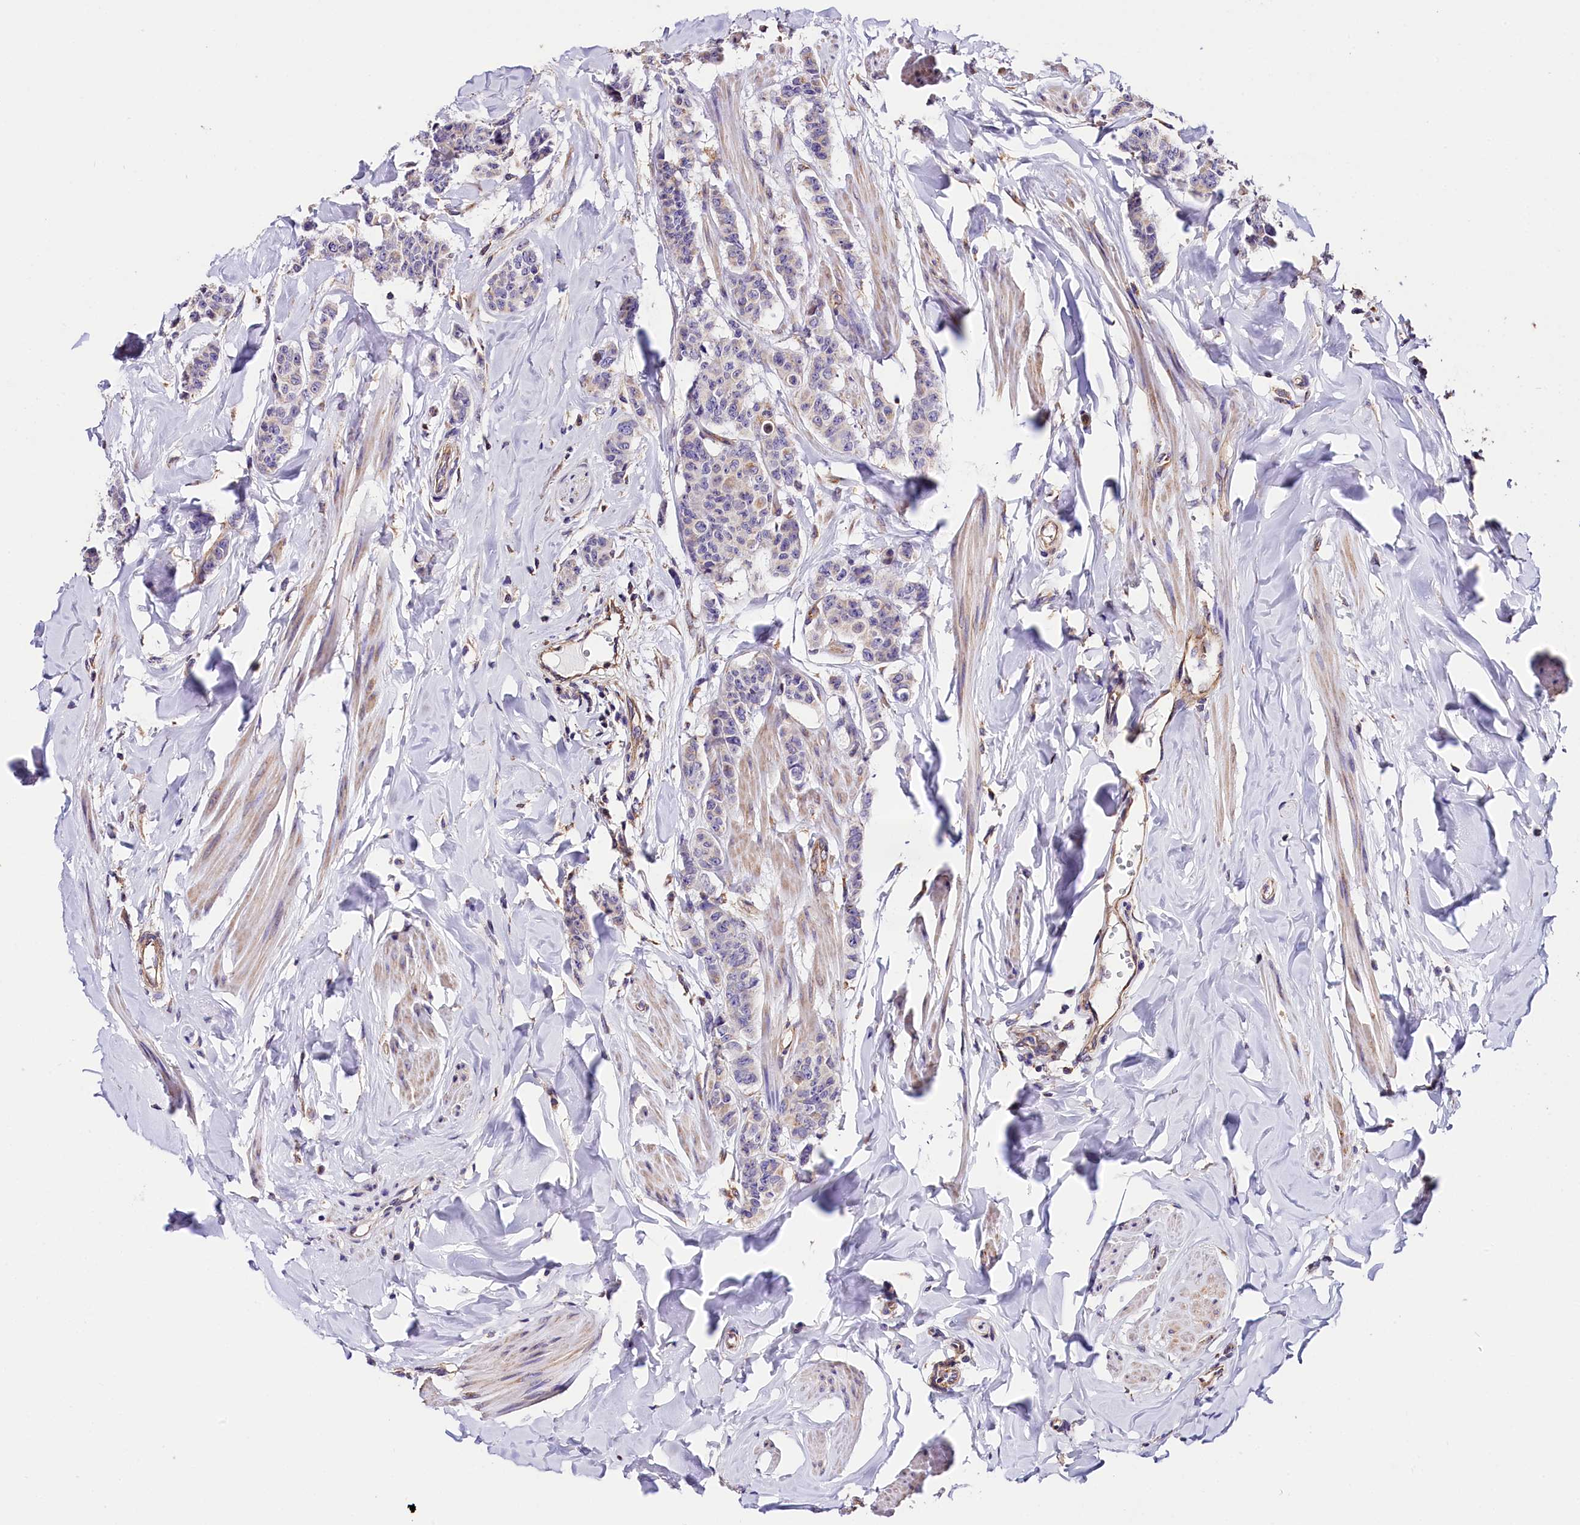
{"staining": {"intensity": "negative", "quantity": "none", "location": "none"}, "tissue": "breast cancer", "cell_type": "Tumor cells", "image_type": "cancer", "snomed": [{"axis": "morphology", "description": "Duct carcinoma"}, {"axis": "topography", "description": "Breast"}], "caption": "Tumor cells show no significant protein expression in intraductal carcinoma (breast).", "gene": "ACAA2", "patient": {"sex": "female", "age": 40}}